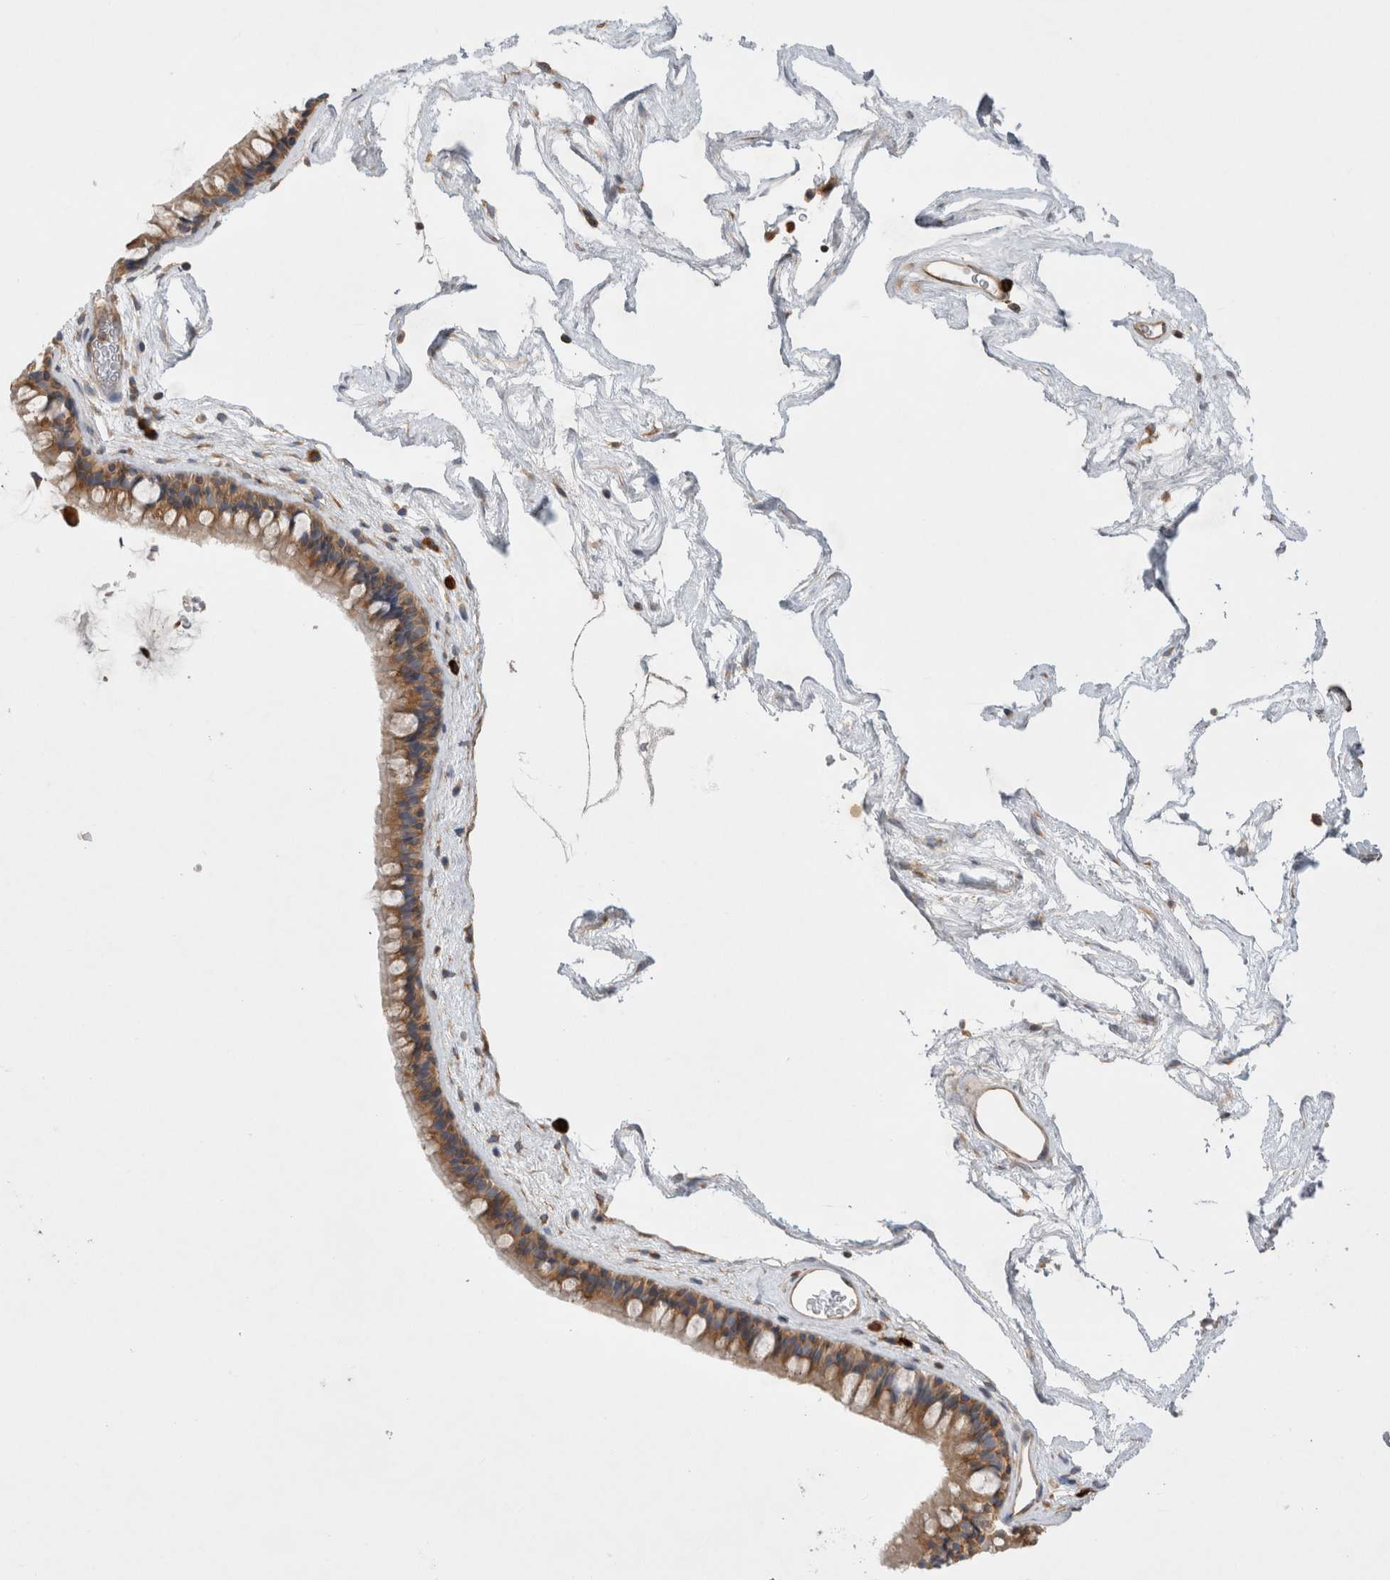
{"staining": {"intensity": "moderate", "quantity": ">75%", "location": "cytoplasmic/membranous"}, "tissue": "nasopharynx", "cell_type": "Respiratory epithelial cells", "image_type": "normal", "snomed": [{"axis": "morphology", "description": "Normal tissue, NOS"}, {"axis": "morphology", "description": "Inflammation, NOS"}, {"axis": "topography", "description": "Nasopharynx"}], "caption": "Nasopharynx stained for a protein (brown) exhibits moderate cytoplasmic/membranous positive expression in about >75% of respiratory epithelial cells.", "gene": "PDCD10", "patient": {"sex": "male", "age": 48}}